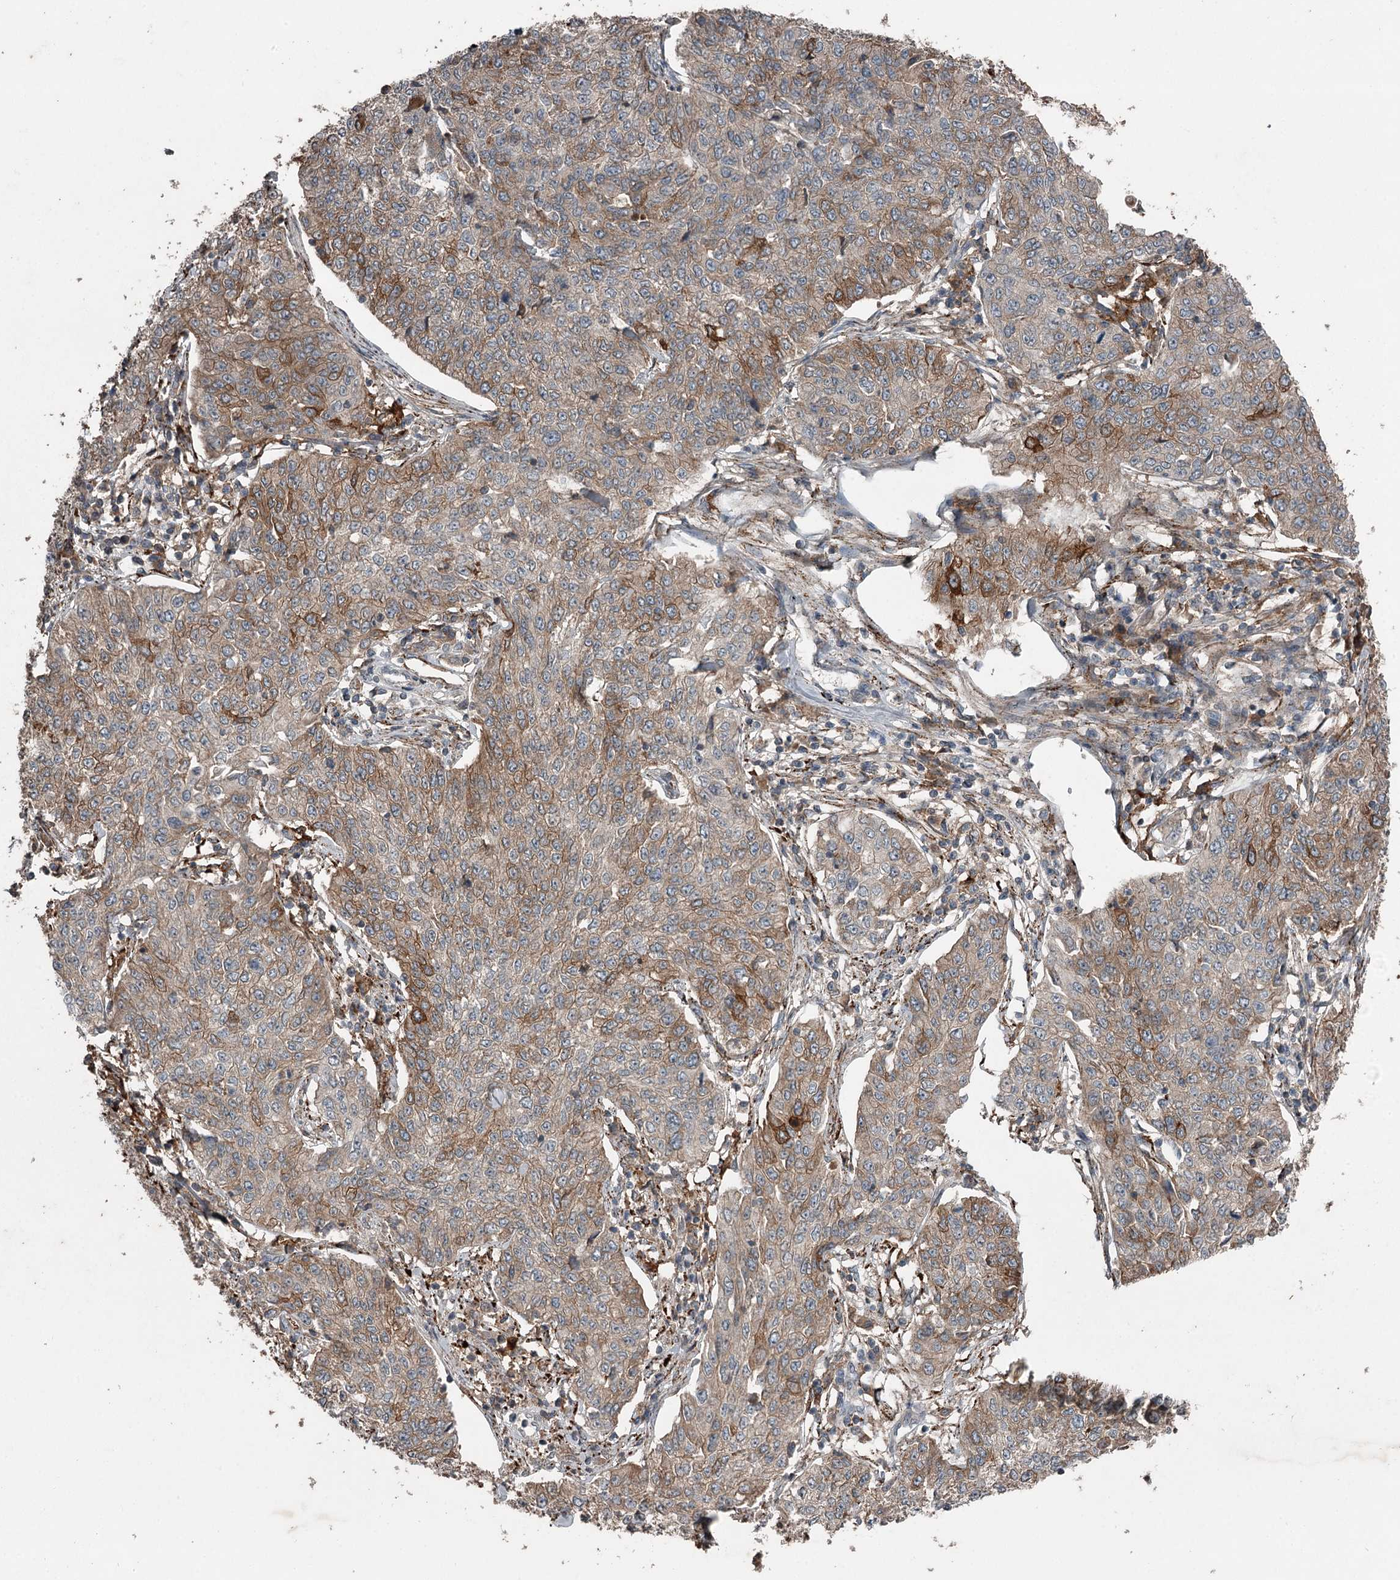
{"staining": {"intensity": "moderate", "quantity": "25%-75%", "location": "cytoplasmic/membranous"}, "tissue": "cervical cancer", "cell_type": "Tumor cells", "image_type": "cancer", "snomed": [{"axis": "morphology", "description": "Squamous cell carcinoma, NOS"}, {"axis": "topography", "description": "Cervix"}], "caption": "Cervical cancer (squamous cell carcinoma) tissue reveals moderate cytoplasmic/membranous expression in approximately 25%-75% of tumor cells Using DAB (brown) and hematoxylin (blue) stains, captured at high magnification using brightfield microscopy.", "gene": "SLC39A8", "patient": {"sex": "female", "age": 35}}